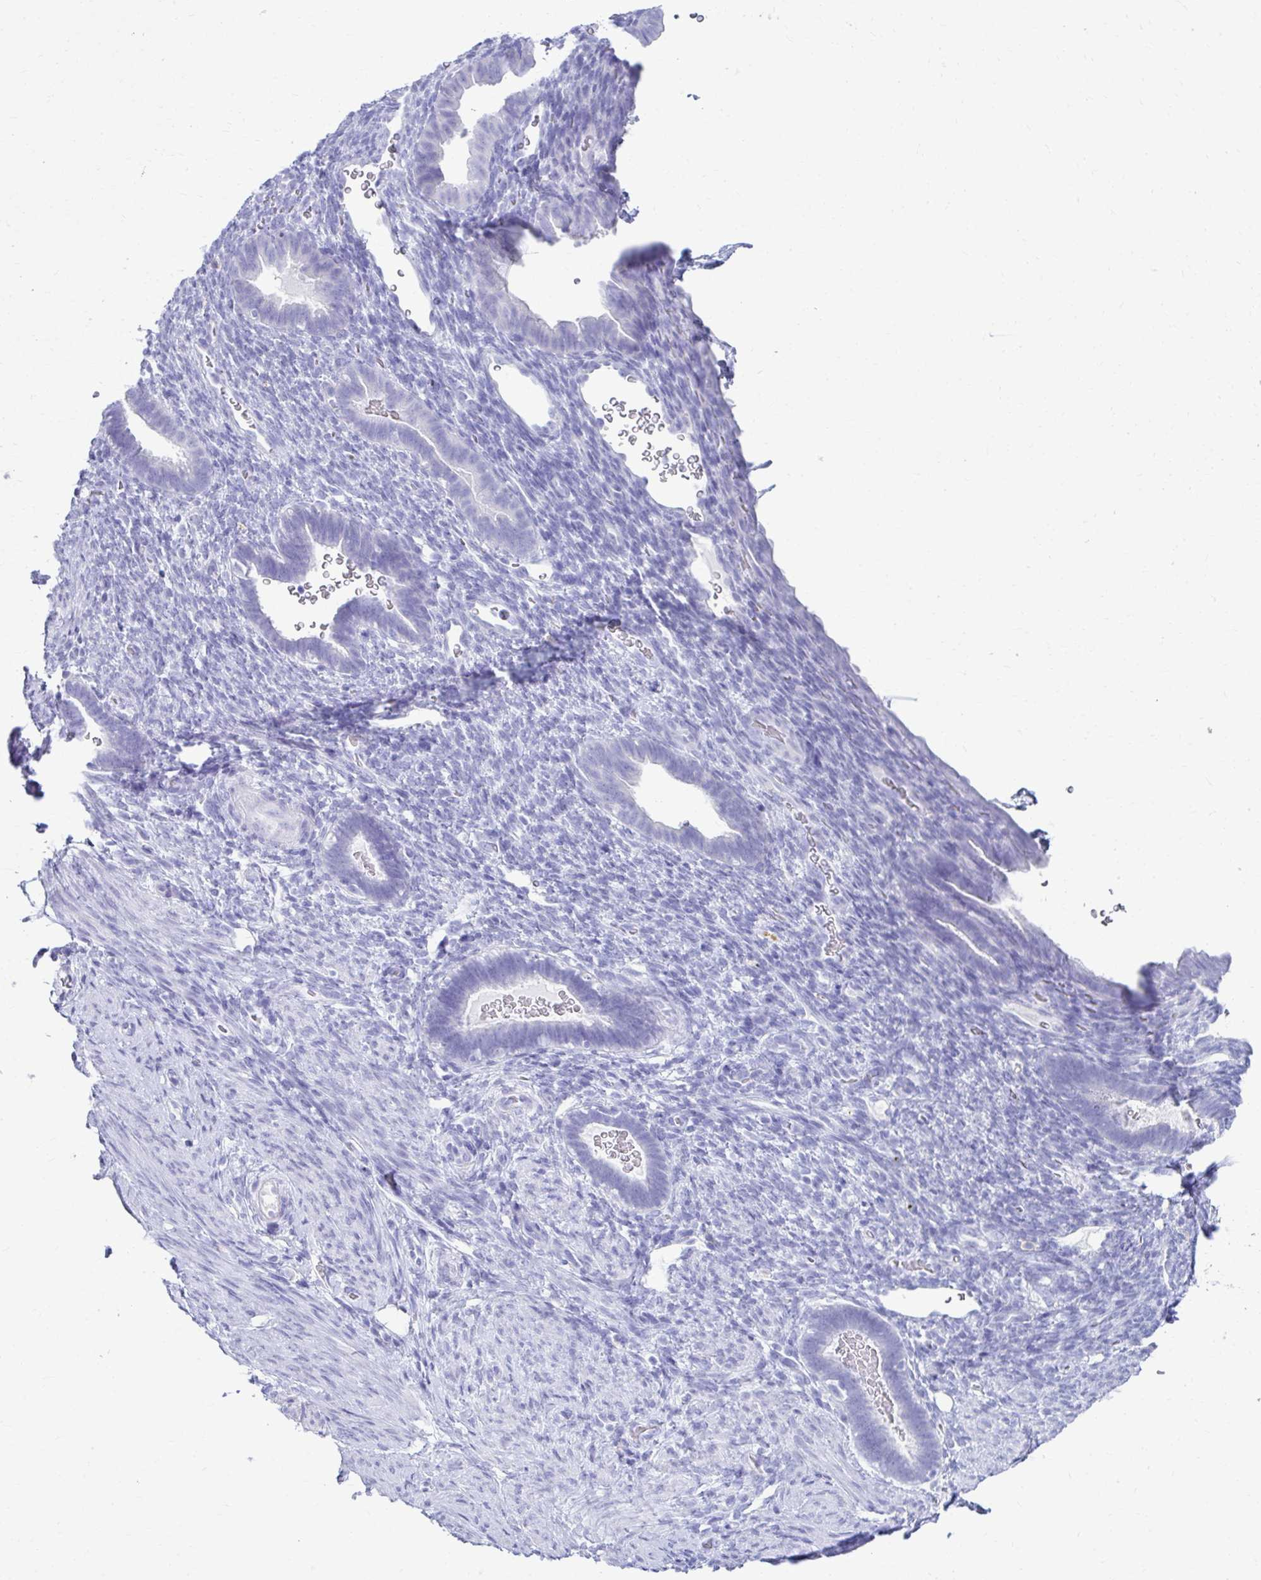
{"staining": {"intensity": "negative", "quantity": "none", "location": "none"}, "tissue": "endometrium", "cell_type": "Cells in endometrial stroma", "image_type": "normal", "snomed": [{"axis": "morphology", "description": "Normal tissue, NOS"}, {"axis": "topography", "description": "Endometrium"}], "caption": "Human endometrium stained for a protein using immunohistochemistry exhibits no positivity in cells in endometrial stroma.", "gene": "ATP4B", "patient": {"sex": "female", "age": 34}}